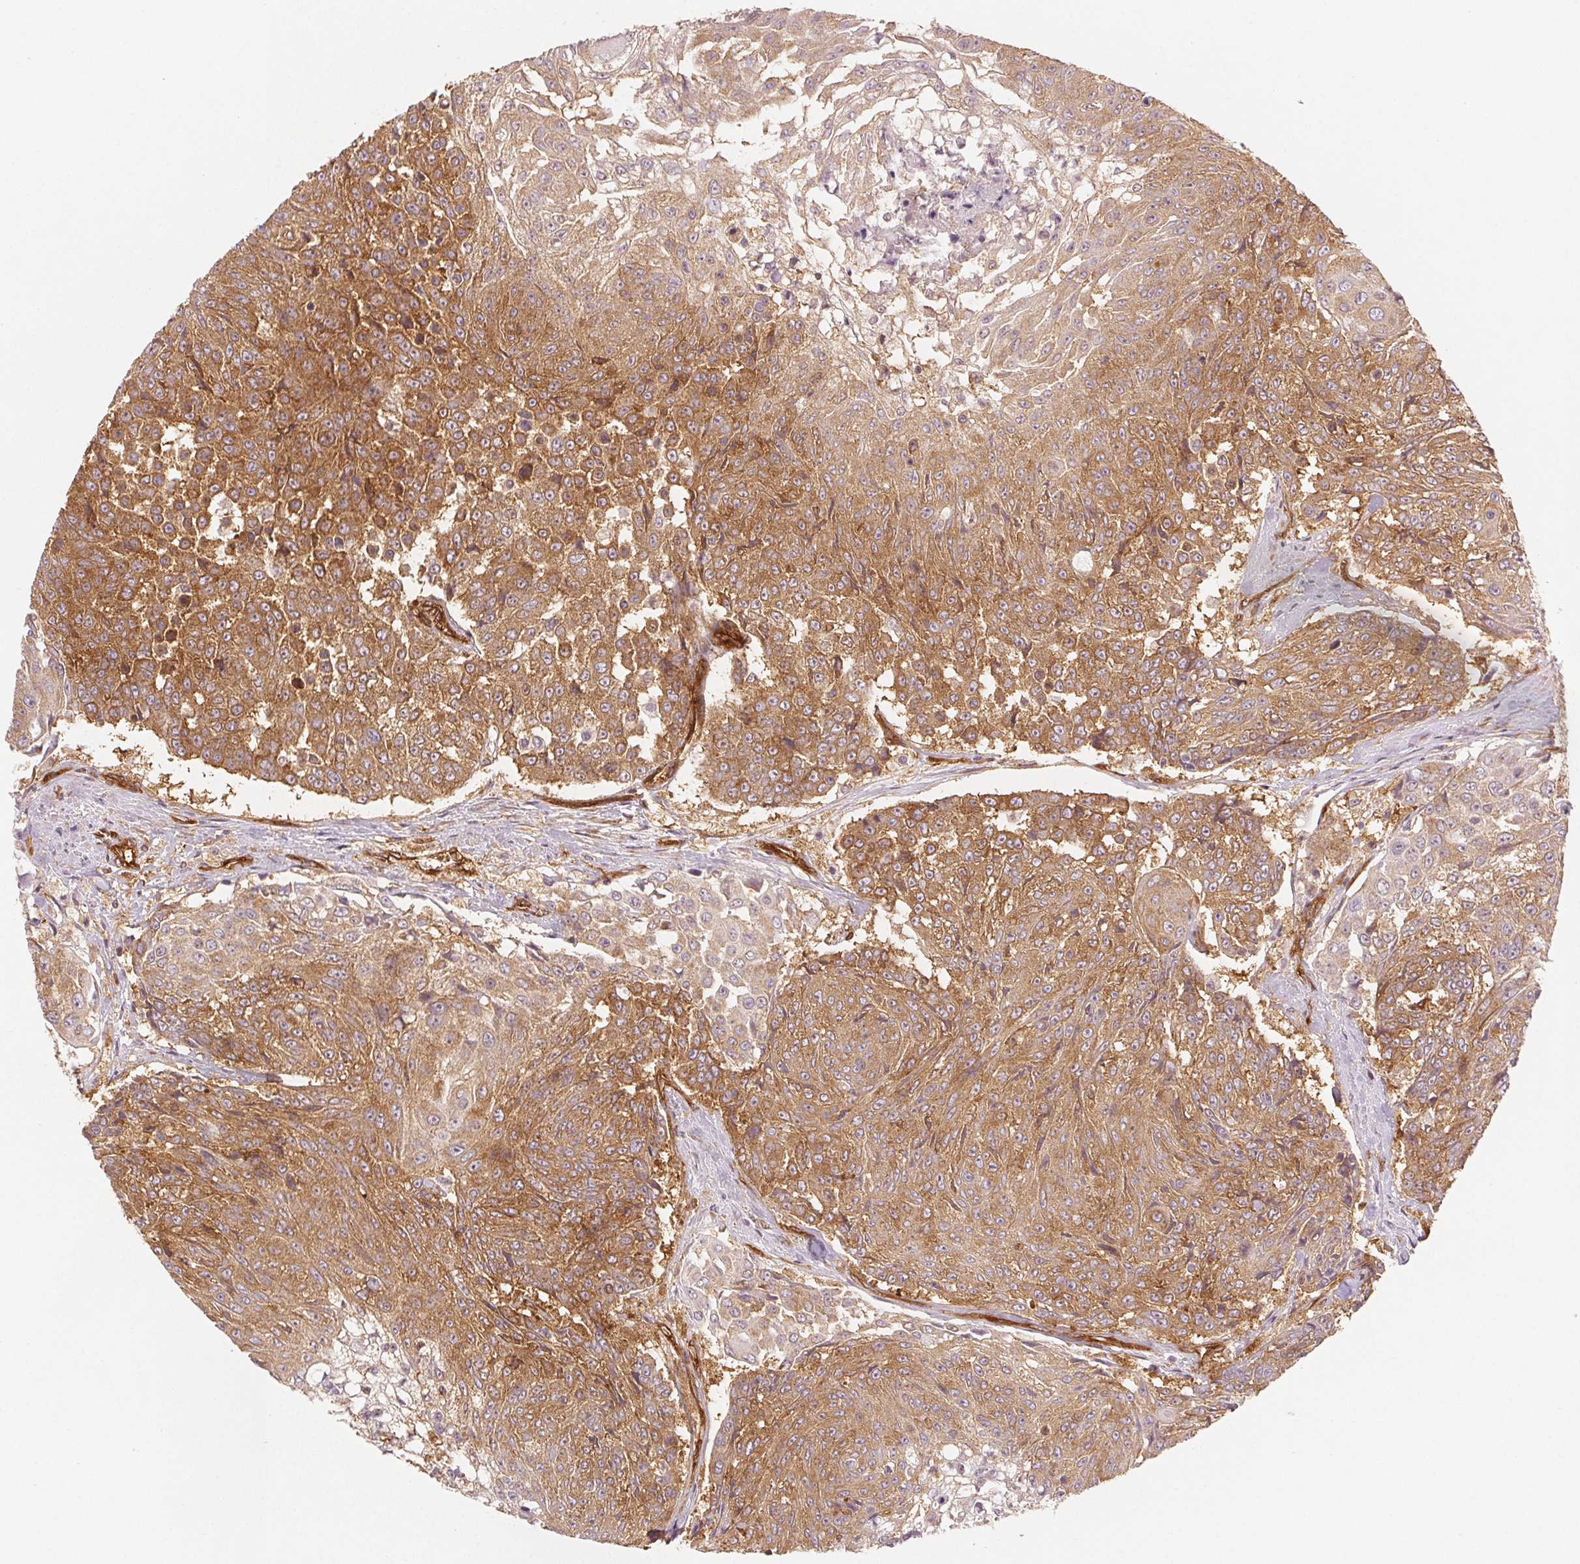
{"staining": {"intensity": "moderate", "quantity": ">75%", "location": "cytoplasmic/membranous"}, "tissue": "urothelial cancer", "cell_type": "Tumor cells", "image_type": "cancer", "snomed": [{"axis": "morphology", "description": "Urothelial carcinoma, High grade"}, {"axis": "topography", "description": "Urinary bladder"}], "caption": "A histopathology image showing moderate cytoplasmic/membranous positivity in approximately >75% of tumor cells in urothelial cancer, as visualized by brown immunohistochemical staining.", "gene": "DIAPH2", "patient": {"sex": "female", "age": 63}}